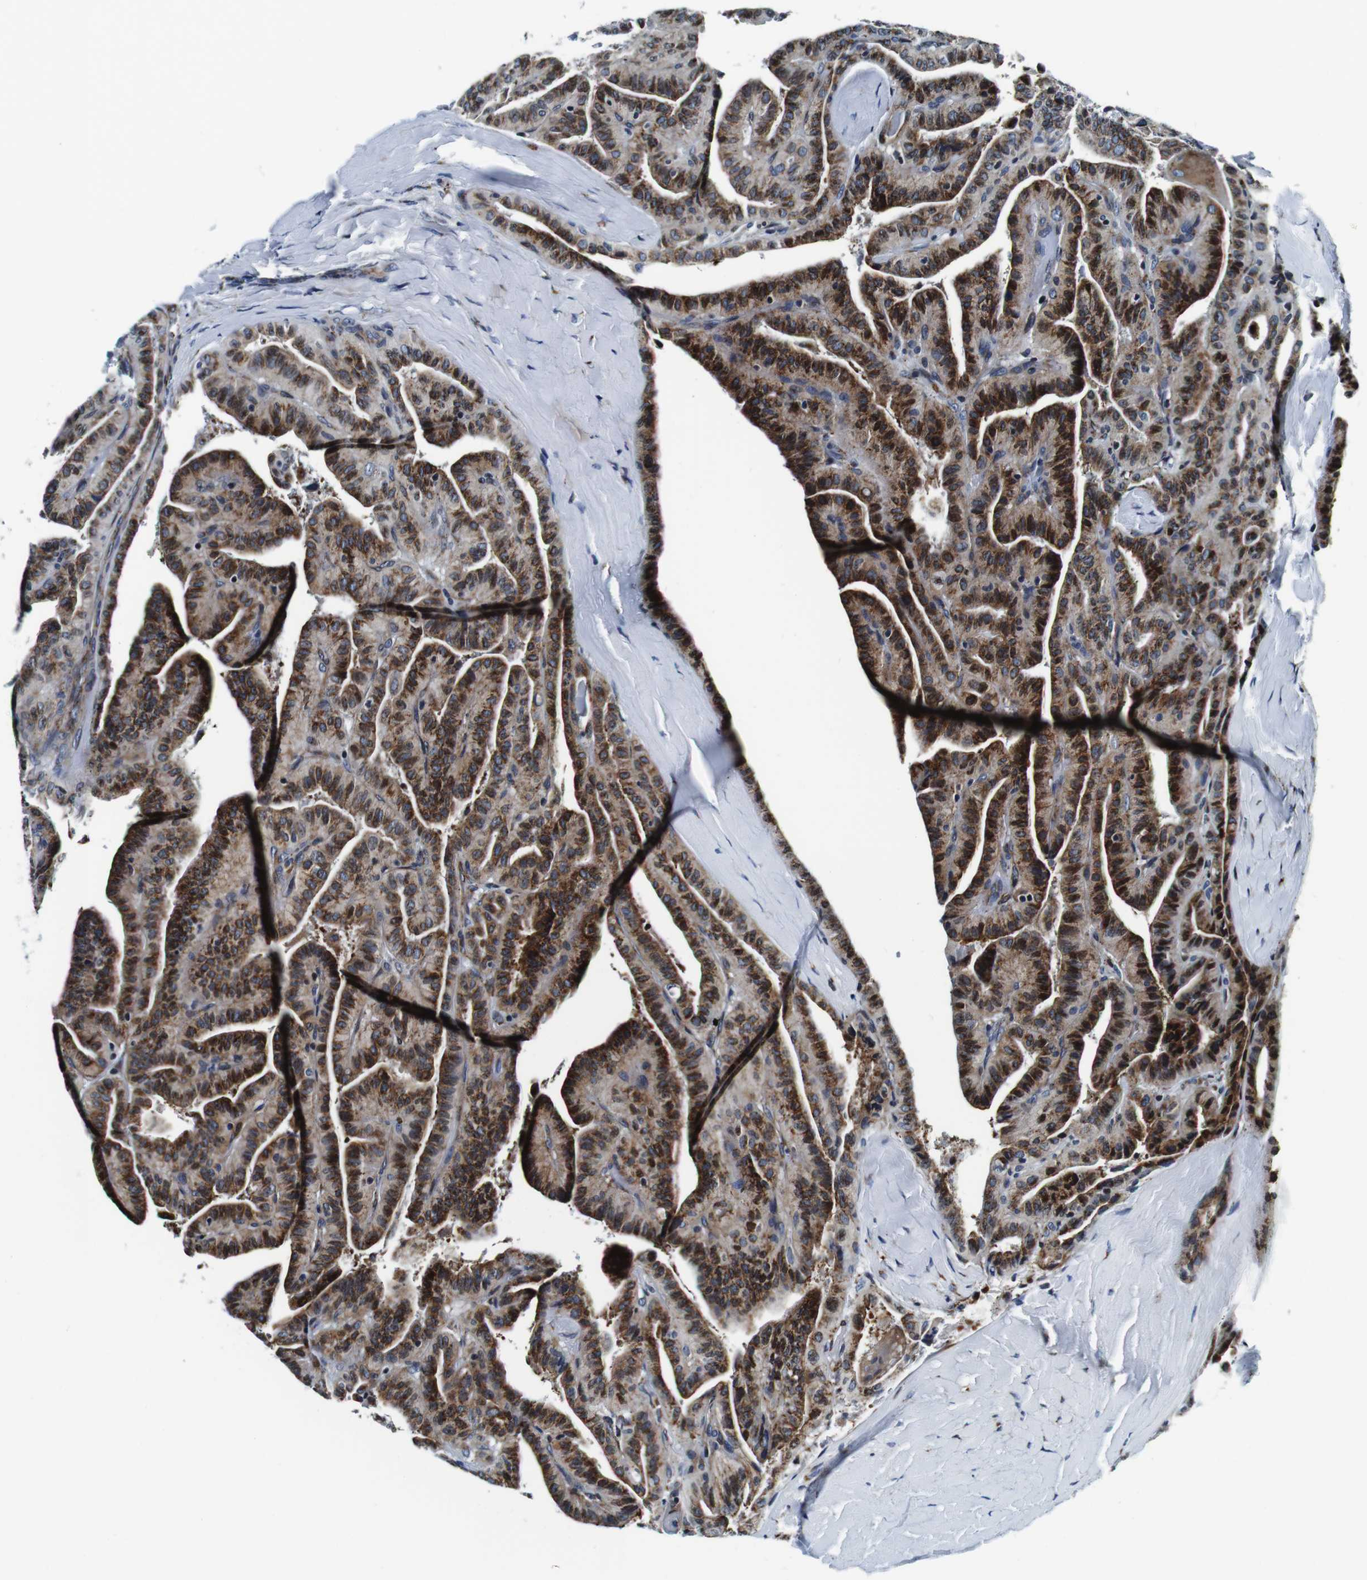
{"staining": {"intensity": "strong", "quantity": ">75%", "location": "cytoplasmic/membranous"}, "tissue": "thyroid cancer", "cell_type": "Tumor cells", "image_type": "cancer", "snomed": [{"axis": "morphology", "description": "Papillary adenocarcinoma, NOS"}, {"axis": "topography", "description": "Thyroid gland"}], "caption": "The image demonstrates staining of thyroid cancer, revealing strong cytoplasmic/membranous protein staining (brown color) within tumor cells.", "gene": "FAR2", "patient": {"sex": "male", "age": 77}}